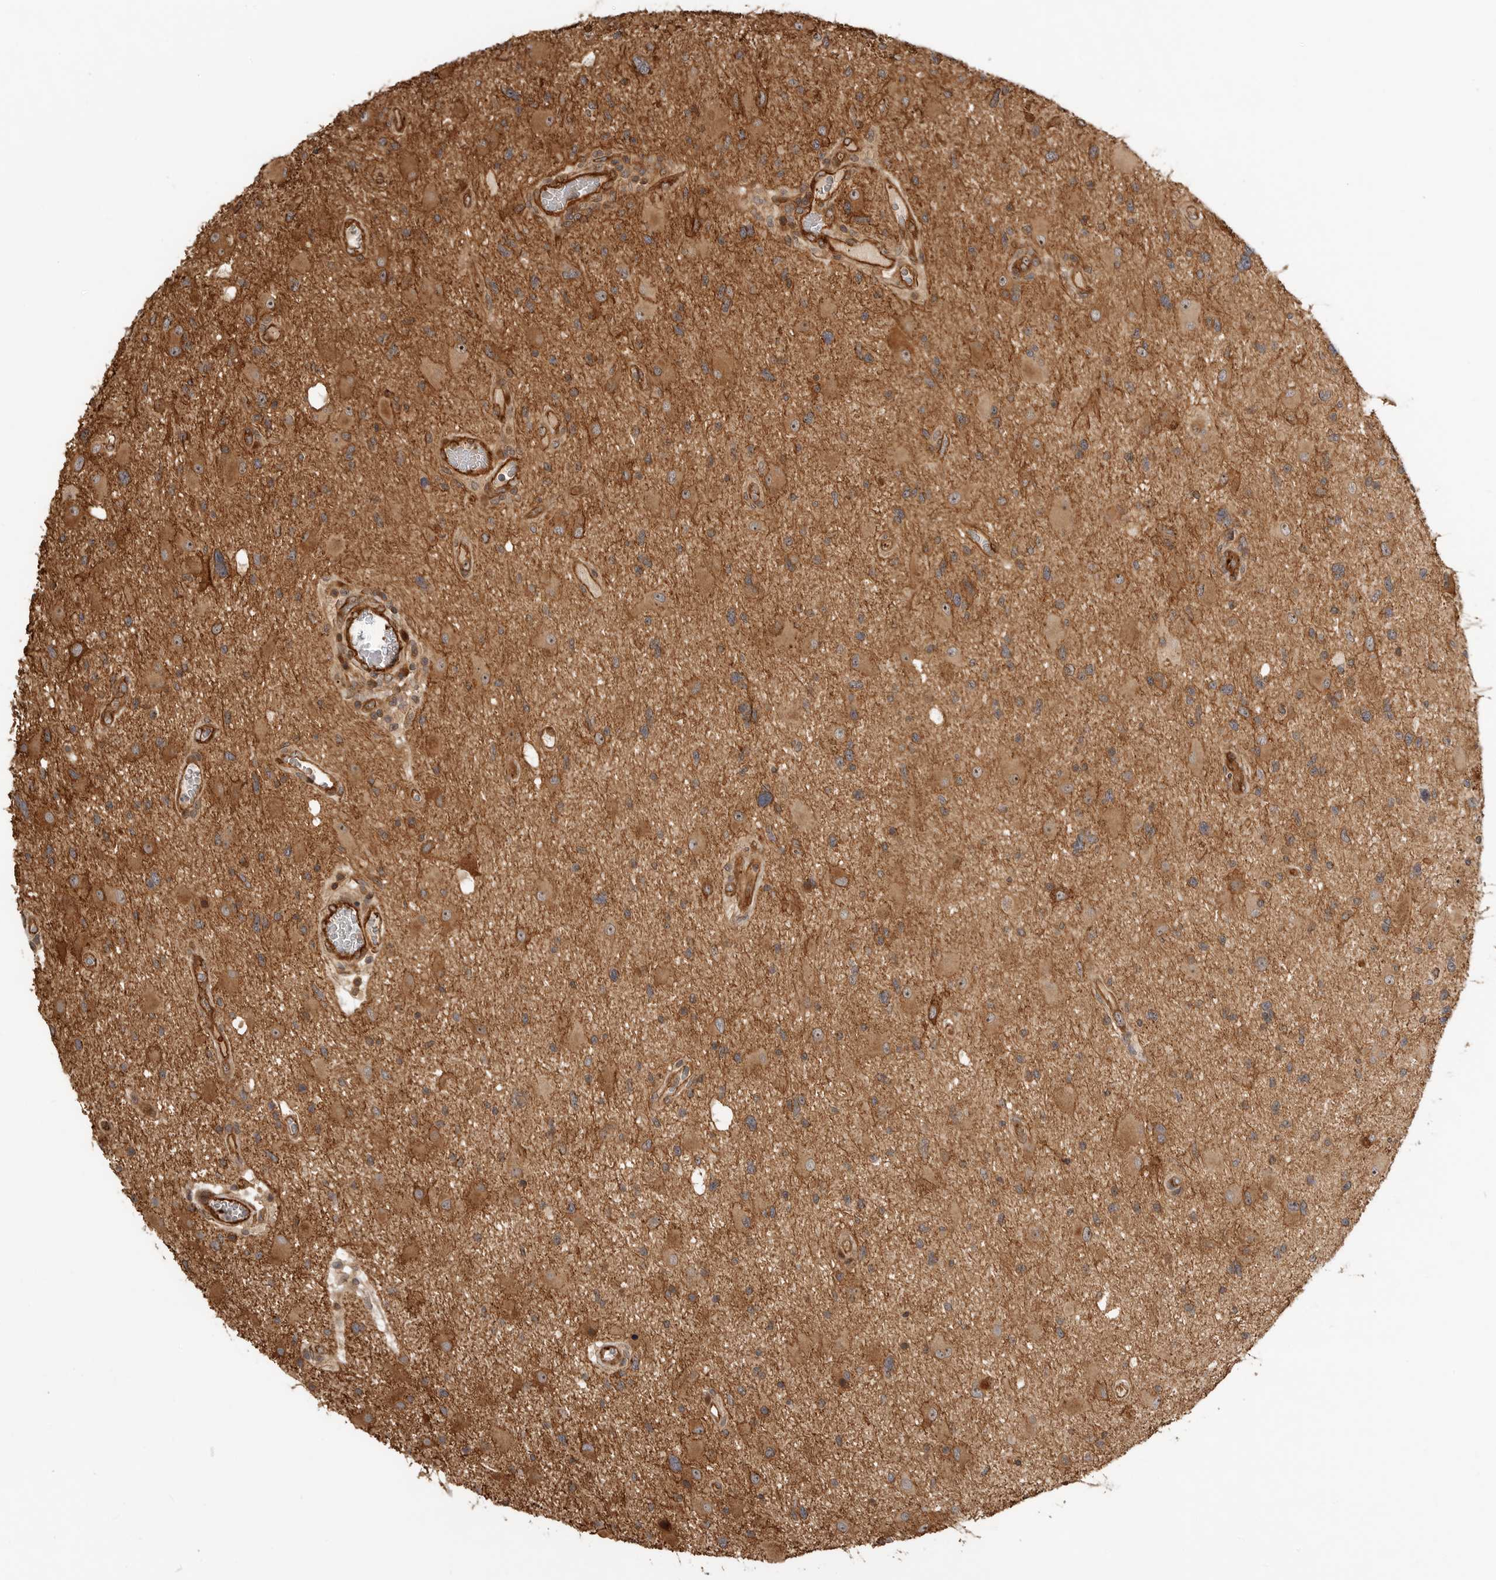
{"staining": {"intensity": "moderate", "quantity": ">75%", "location": "cytoplasmic/membranous"}, "tissue": "glioma", "cell_type": "Tumor cells", "image_type": "cancer", "snomed": [{"axis": "morphology", "description": "Glioma, malignant, High grade"}, {"axis": "topography", "description": "Brain"}], "caption": "Immunohistochemical staining of human glioma shows moderate cytoplasmic/membranous protein positivity in approximately >75% of tumor cells.", "gene": "GPATCH2", "patient": {"sex": "male", "age": 33}}